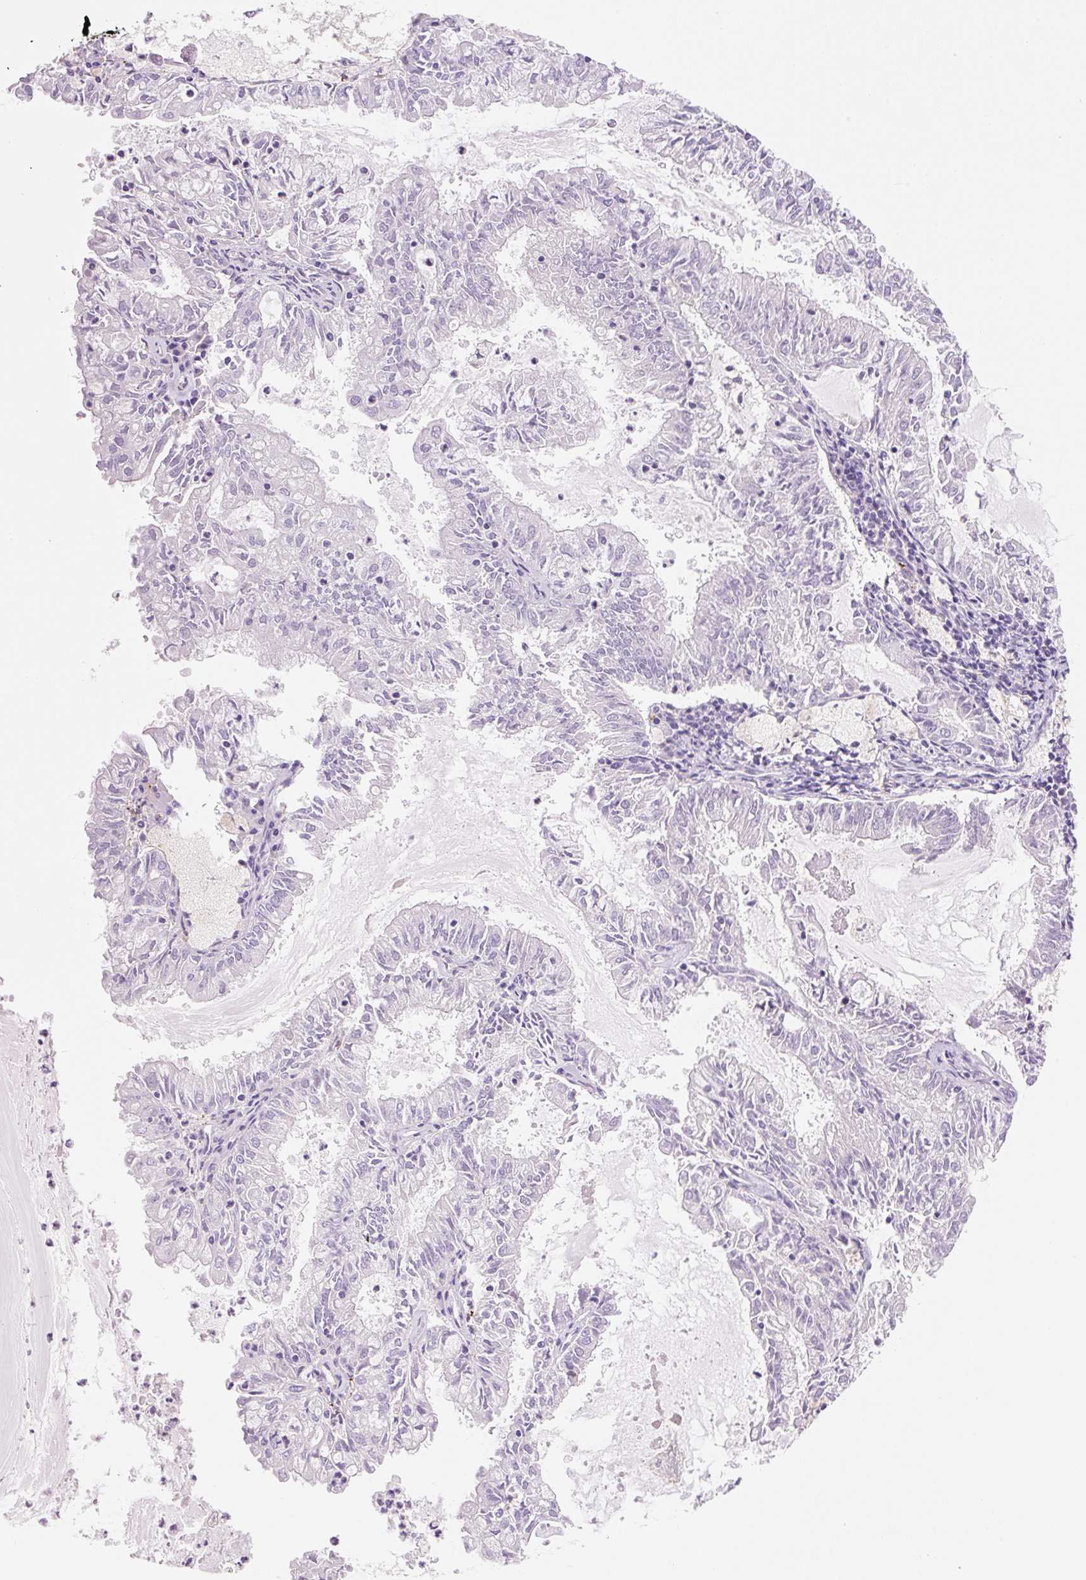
{"staining": {"intensity": "negative", "quantity": "none", "location": "none"}, "tissue": "endometrial cancer", "cell_type": "Tumor cells", "image_type": "cancer", "snomed": [{"axis": "morphology", "description": "Adenocarcinoma, NOS"}, {"axis": "topography", "description": "Endometrium"}], "caption": "Immunohistochemistry of human endometrial cancer reveals no expression in tumor cells.", "gene": "FABP5", "patient": {"sex": "female", "age": 57}}